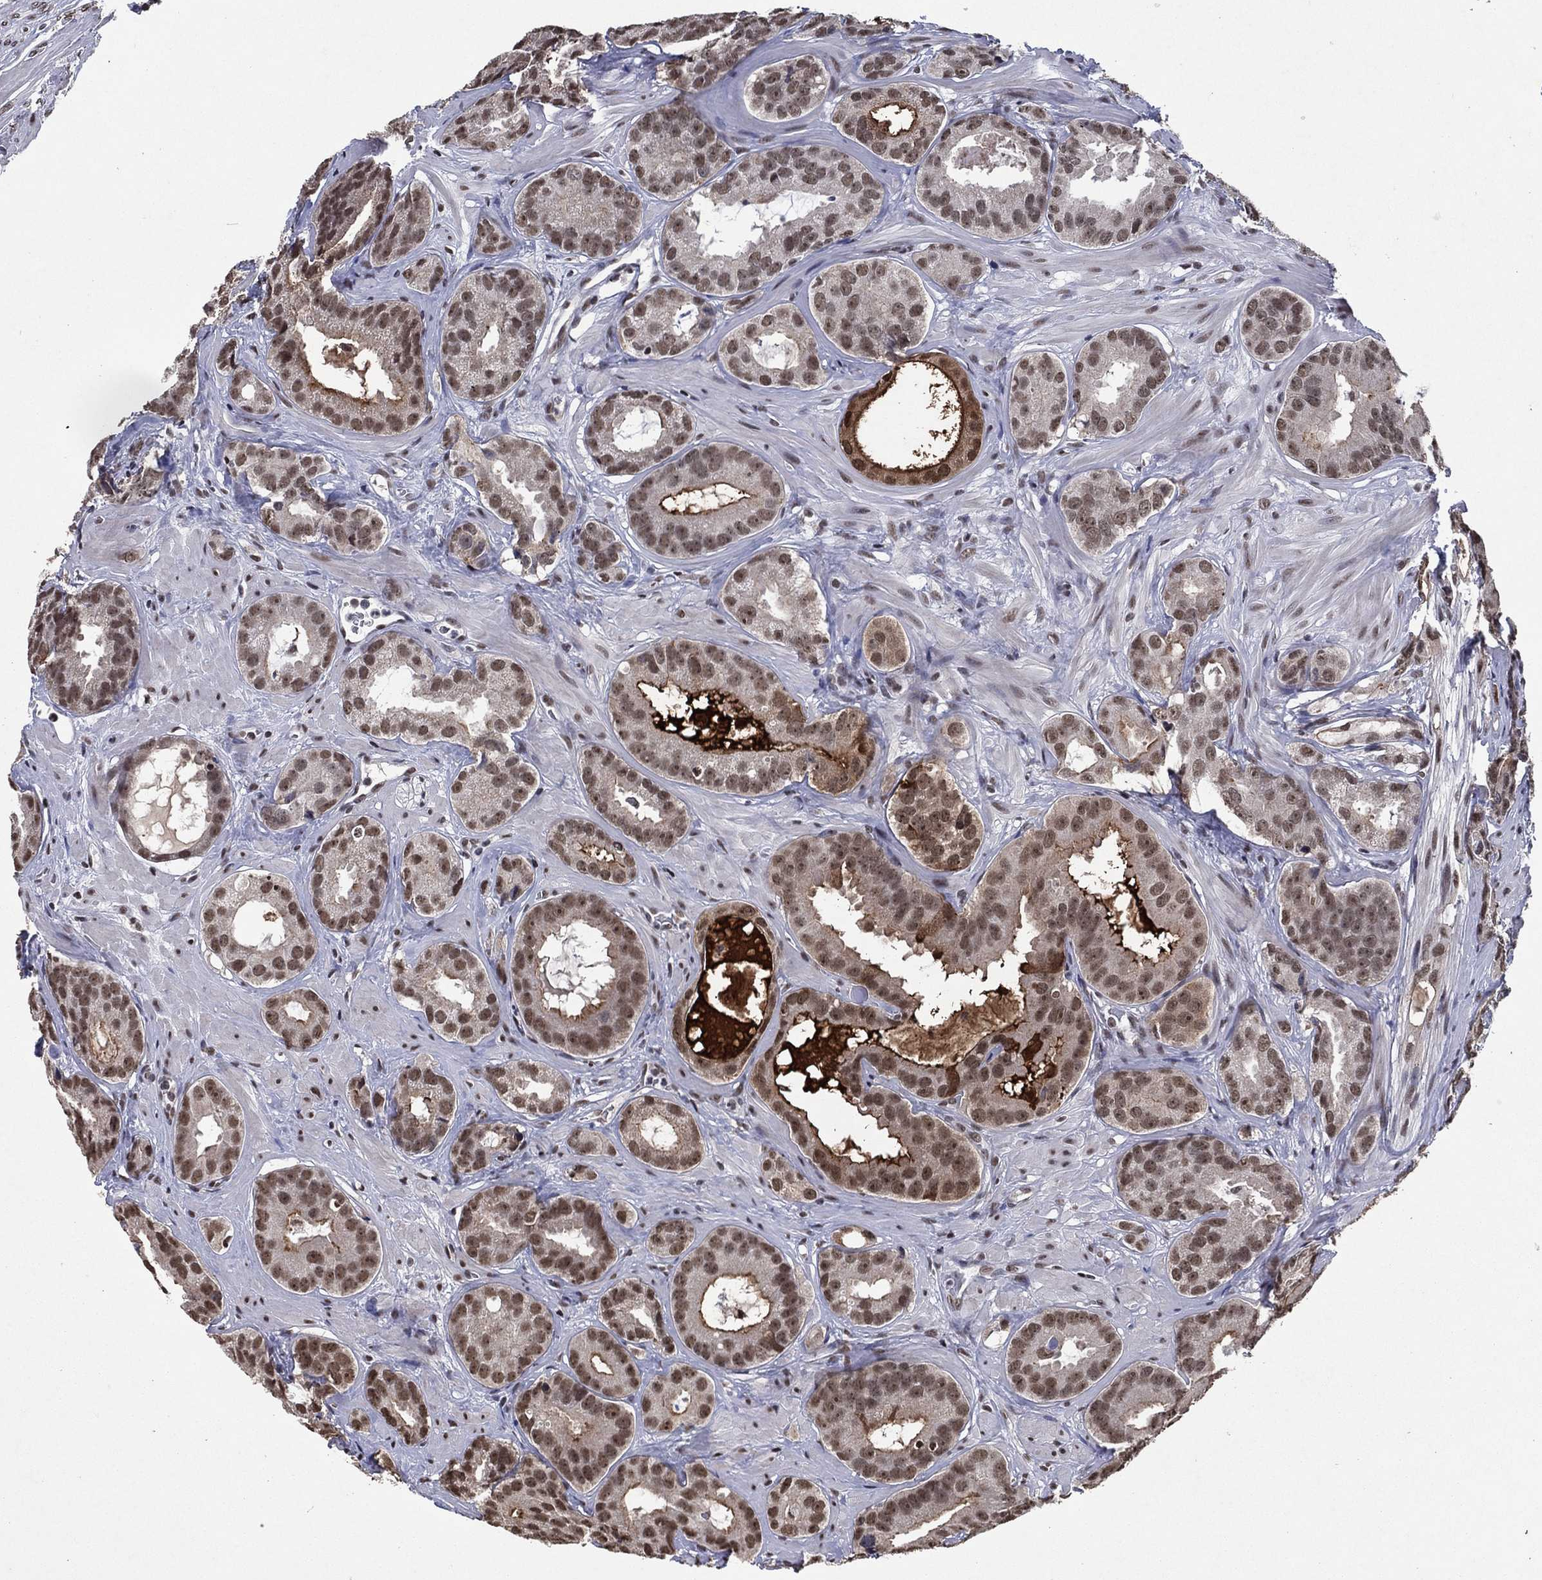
{"staining": {"intensity": "moderate", "quantity": "<25%", "location": "cytoplasmic/membranous,nuclear"}, "tissue": "prostate cancer", "cell_type": "Tumor cells", "image_type": "cancer", "snomed": [{"axis": "morphology", "description": "Adenocarcinoma, NOS"}, {"axis": "topography", "description": "Prostate"}], "caption": "A photomicrograph of human prostate adenocarcinoma stained for a protein exhibits moderate cytoplasmic/membranous and nuclear brown staining in tumor cells.", "gene": "ZBTB42", "patient": {"sex": "male", "age": 69}}